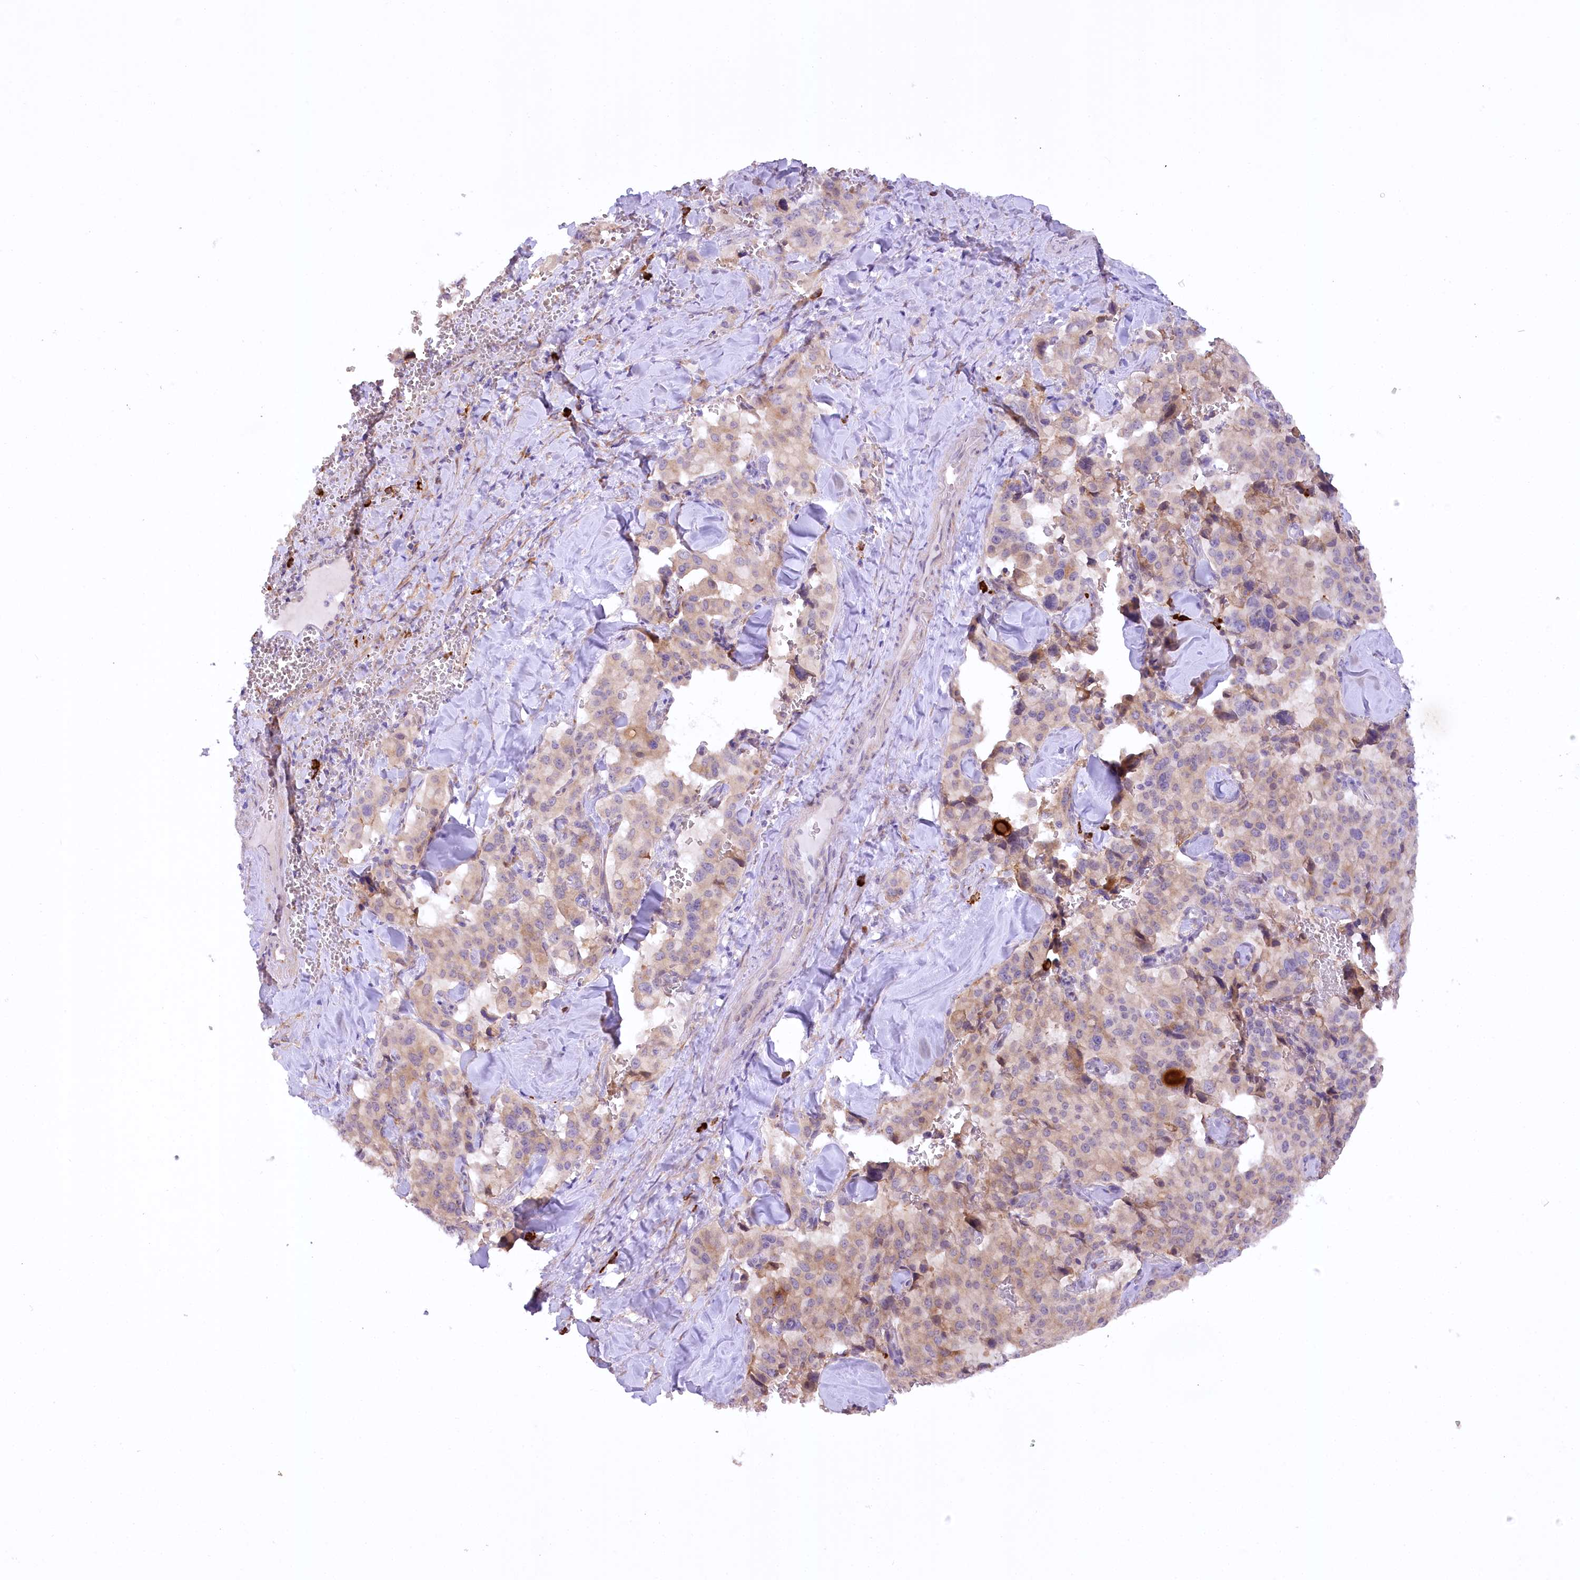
{"staining": {"intensity": "weak", "quantity": "25%-75%", "location": "cytoplasmic/membranous"}, "tissue": "pancreatic cancer", "cell_type": "Tumor cells", "image_type": "cancer", "snomed": [{"axis": "morphology", "description": "Adenocarcinoma, NOS"}, {"axis": "topography", "description": "Pancreas"}], "caption": "Immunohistochemistry (IHC) image of neoplastic tissue: adenocarcinoma (pancreatic) stained using immunohistochemistry (IHC) displays low levels of weak protein expression localized specifically in the cytoplasmic/membranous of tumor cells, appearing as a cytoplasmic/membranous brown color.", "gene": "NCKAP5", "patient": {"sex": "male", "age": 65}}